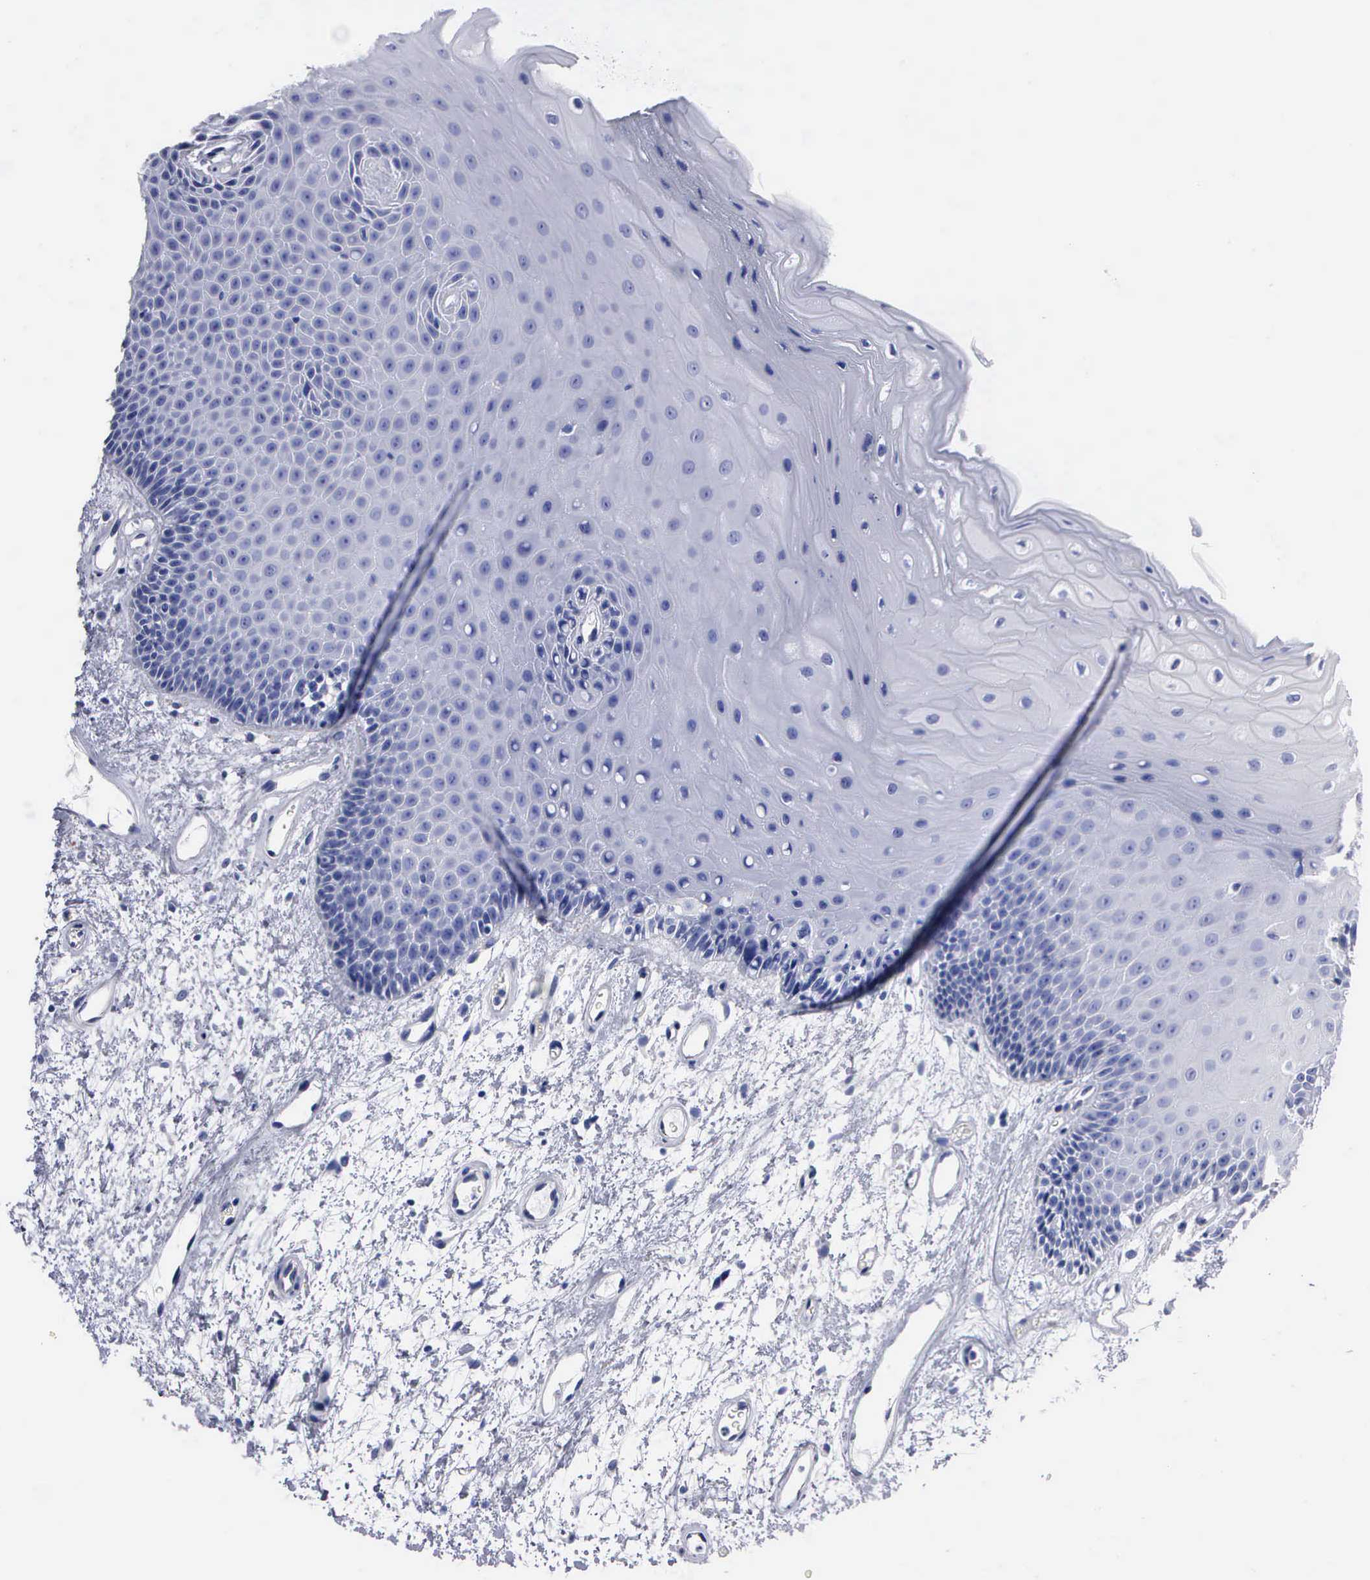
{"staining": {"intensity": "negative", "quantity": "none", "location": "none"}, "tissue": "oral mucosa", "cell_type": "Squamous epithelial cells", "image_type": "normal", "snomed": [{"axis": "morphology", "description": "Normal tissue, NOS"}, {"axis": "topography", "description": "Oral tissue"}], "caption": "Immunohistochemical staining of unremarkable human oral mucosa exhibits no significant staining in squamous epithelial cells. Brightfield microscopy of IHC stained with DAB (brown) and hematoxylin (blue), captured at high magnification.", "gene": "CTSL", "patient": {"sex": "female", "age": 79}}